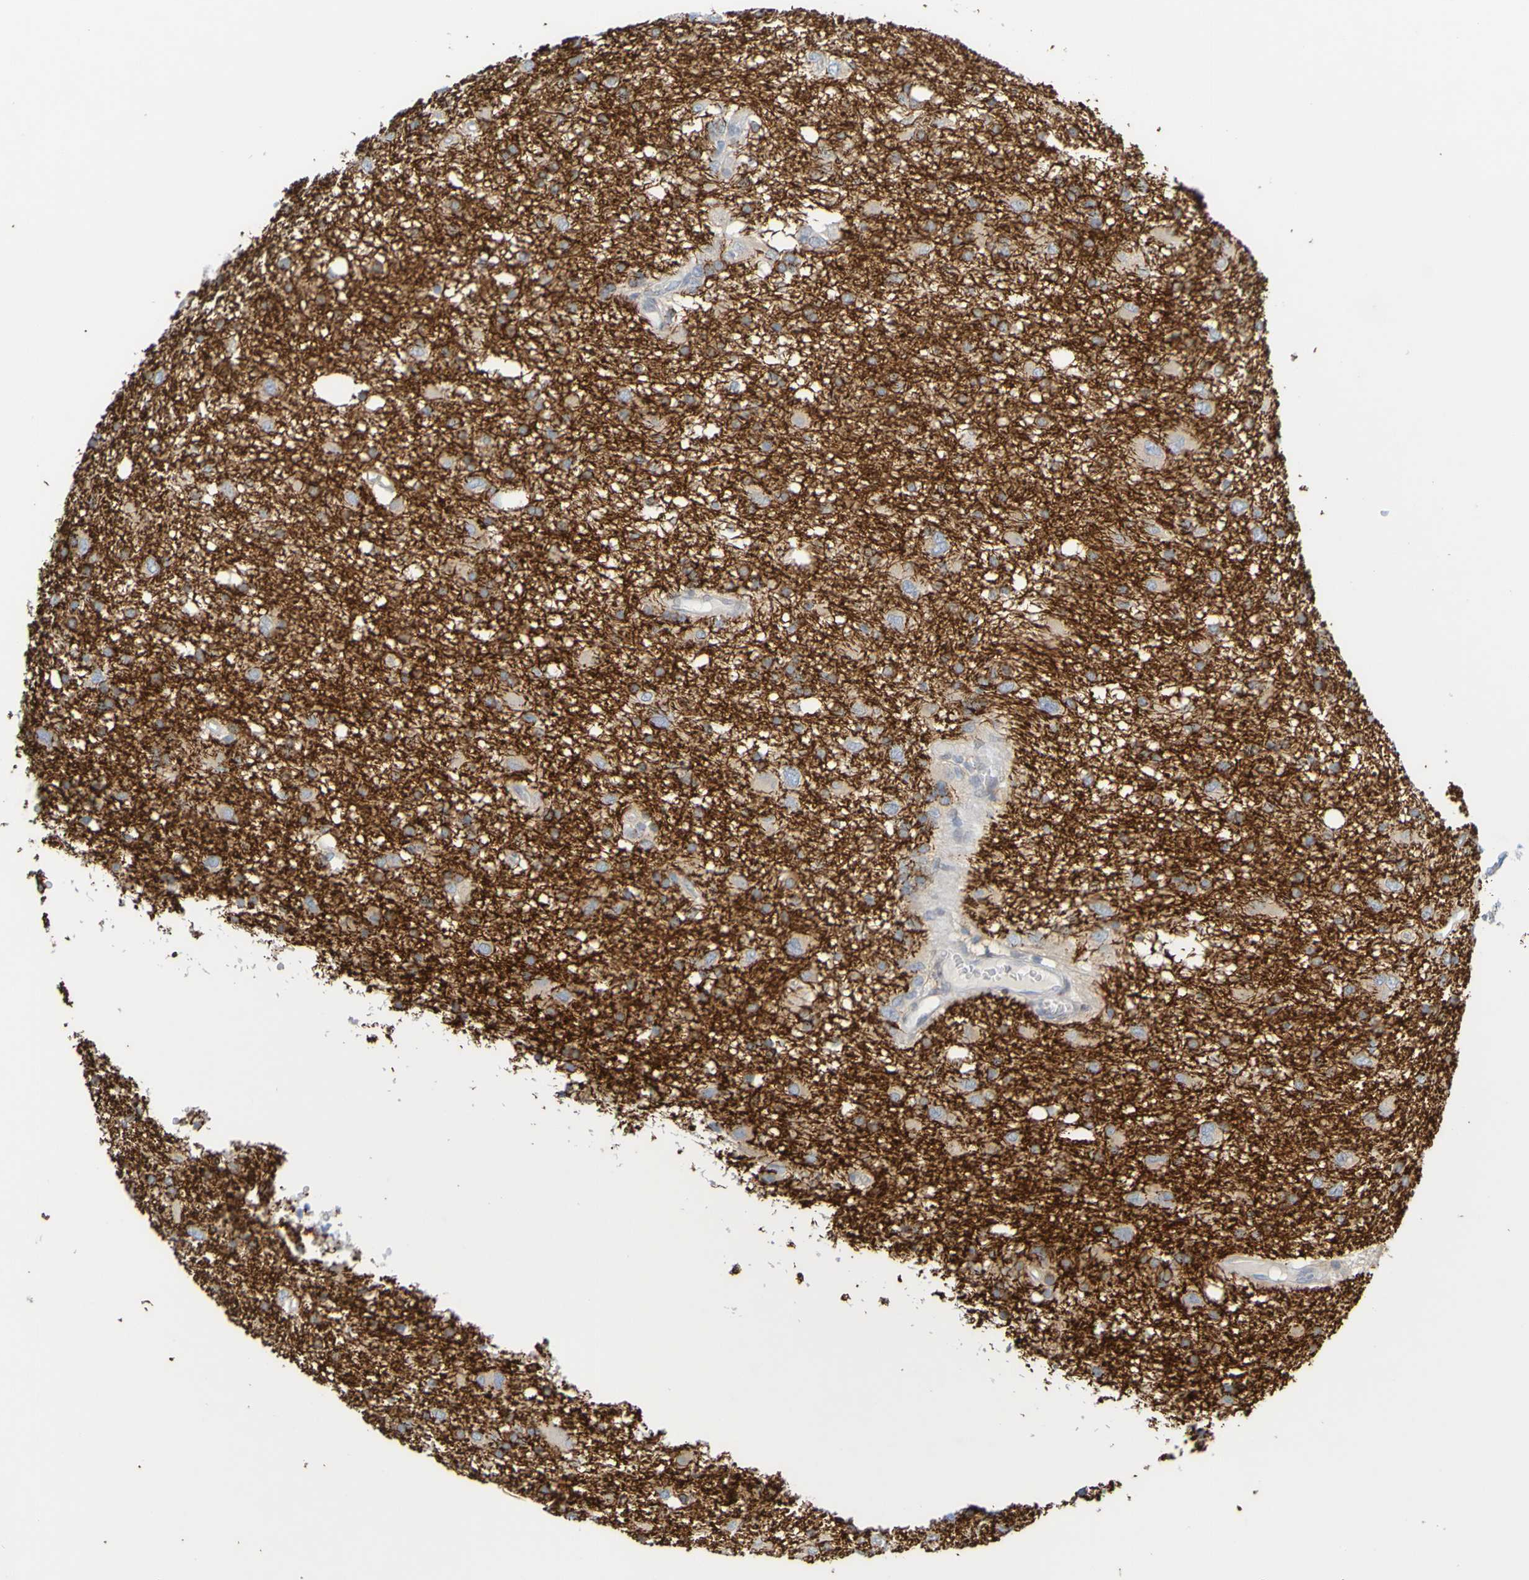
{"staining": {"intensity": "weak", "quantity": ">75%", "location": "cytoplasmic/membranous"}, "tissue": "glioma", "cell_type": "Tumor cells", "image_type": "cancer", "snomed": [{"axis": "morphology", "description": "Glioma, malignant, High grade"}, {"axis": "topography", "description": "Brain"}], "caption": "Weak cytoplasmic/membranous protein staining is appreciated in approximately >75% of tumor cells in high-grade glioma (malignant).", "gene": "MAG", "patient": {"sex": "female", "age": 59}}